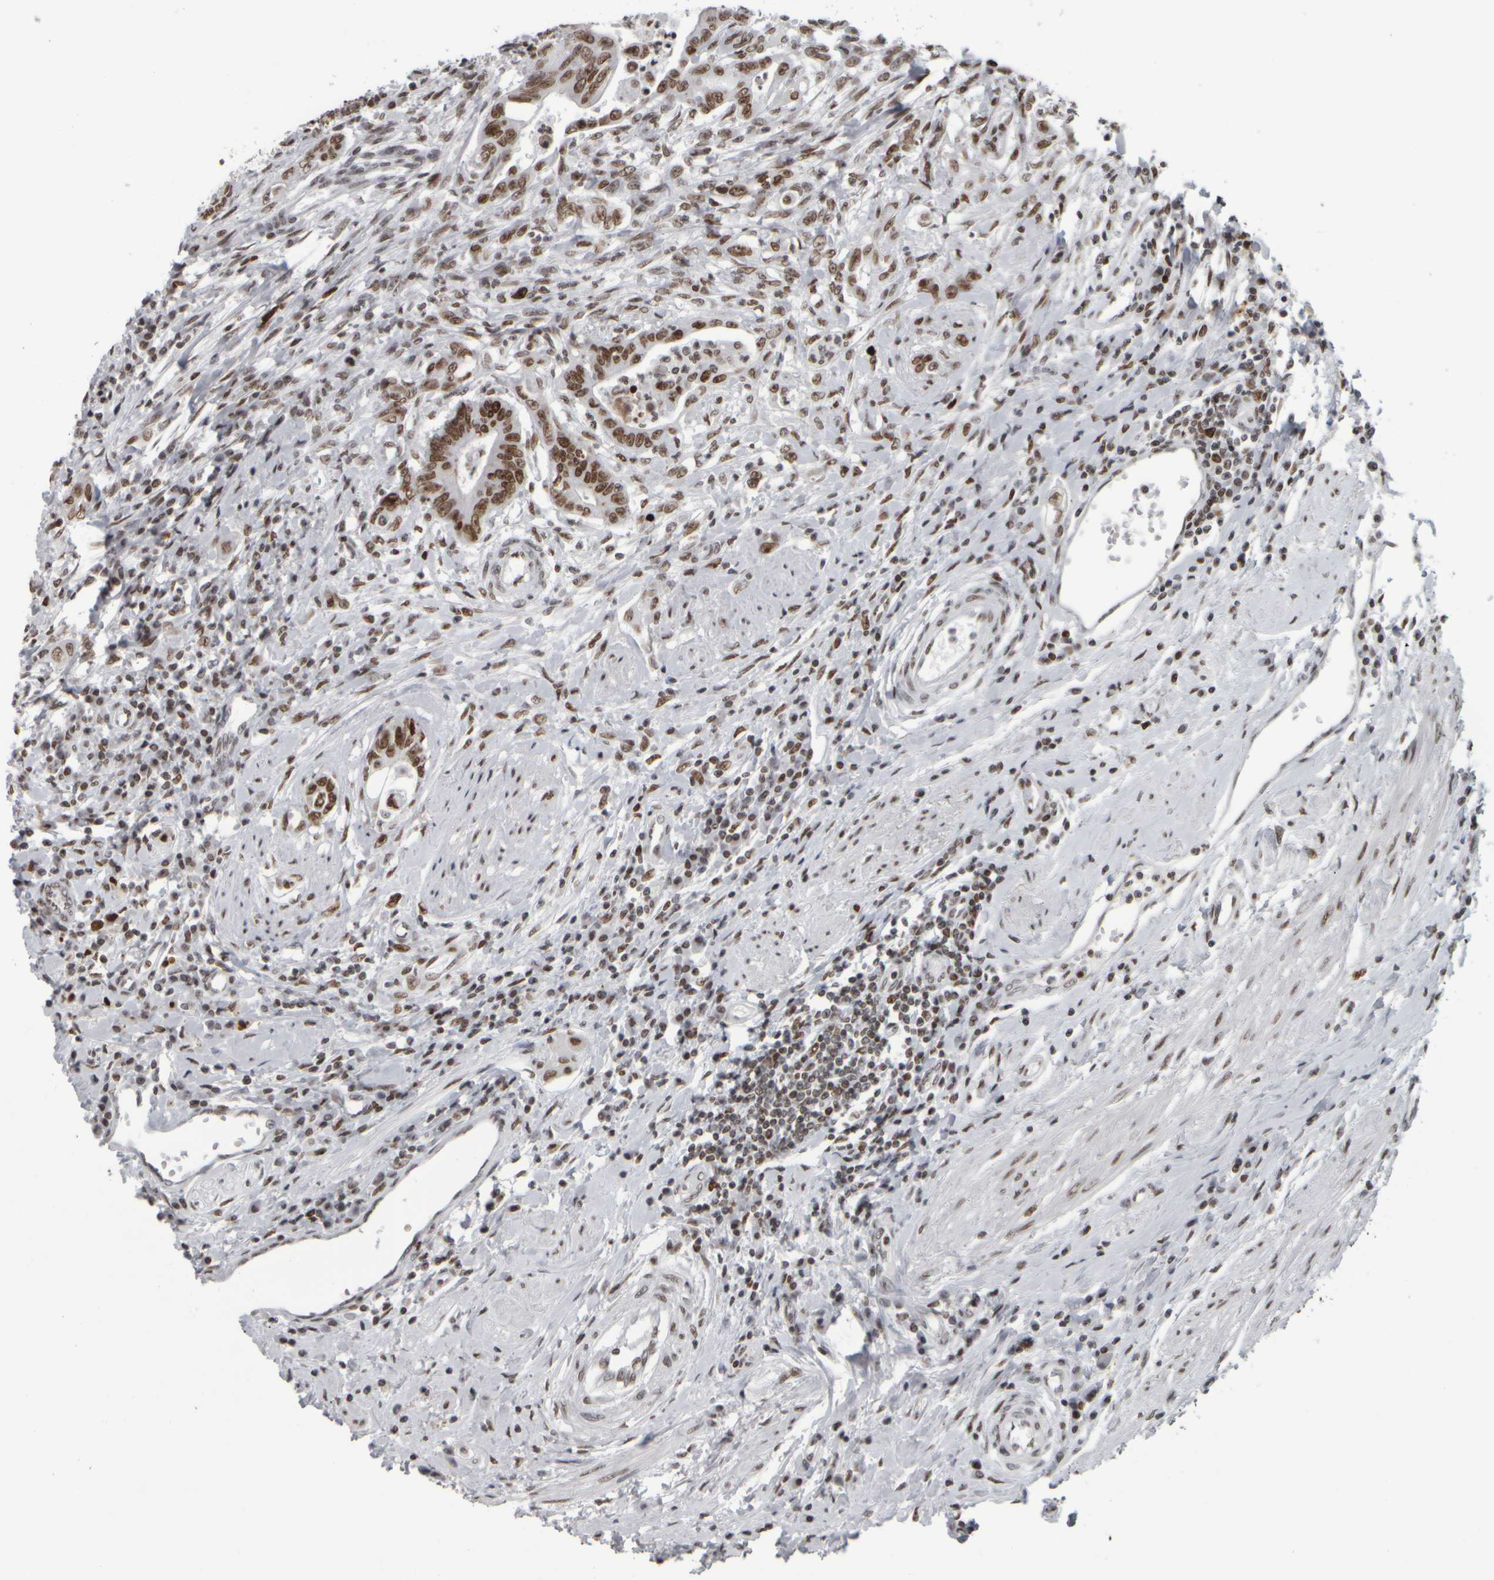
{"staining": {"intensity": "moderate", "quantity": ">75%", "location": "nuclear"}, "tissue": "colorectal cancer", "cell_type": "Tumor cells", "image_type": "cancer", "snomed": [{"axis": "morphology", "description": "Adenoma, NOS"}, {"axis": "morphology", "description": "Adenocarcinoma, NOS"}, {"axis": "topography", "description": "Colon"}], "caption": "Tumor cells exhibit medium levels of moderate nuclear staining in about >75% of cells in adenoma (colorectal). The staining was performed using DAB, with brown indicating positive protein expression. Nuclei are stained blue with hematoxylin.", "gene": "TOP2B", "patient": {"sex": "male", "age": 79}}